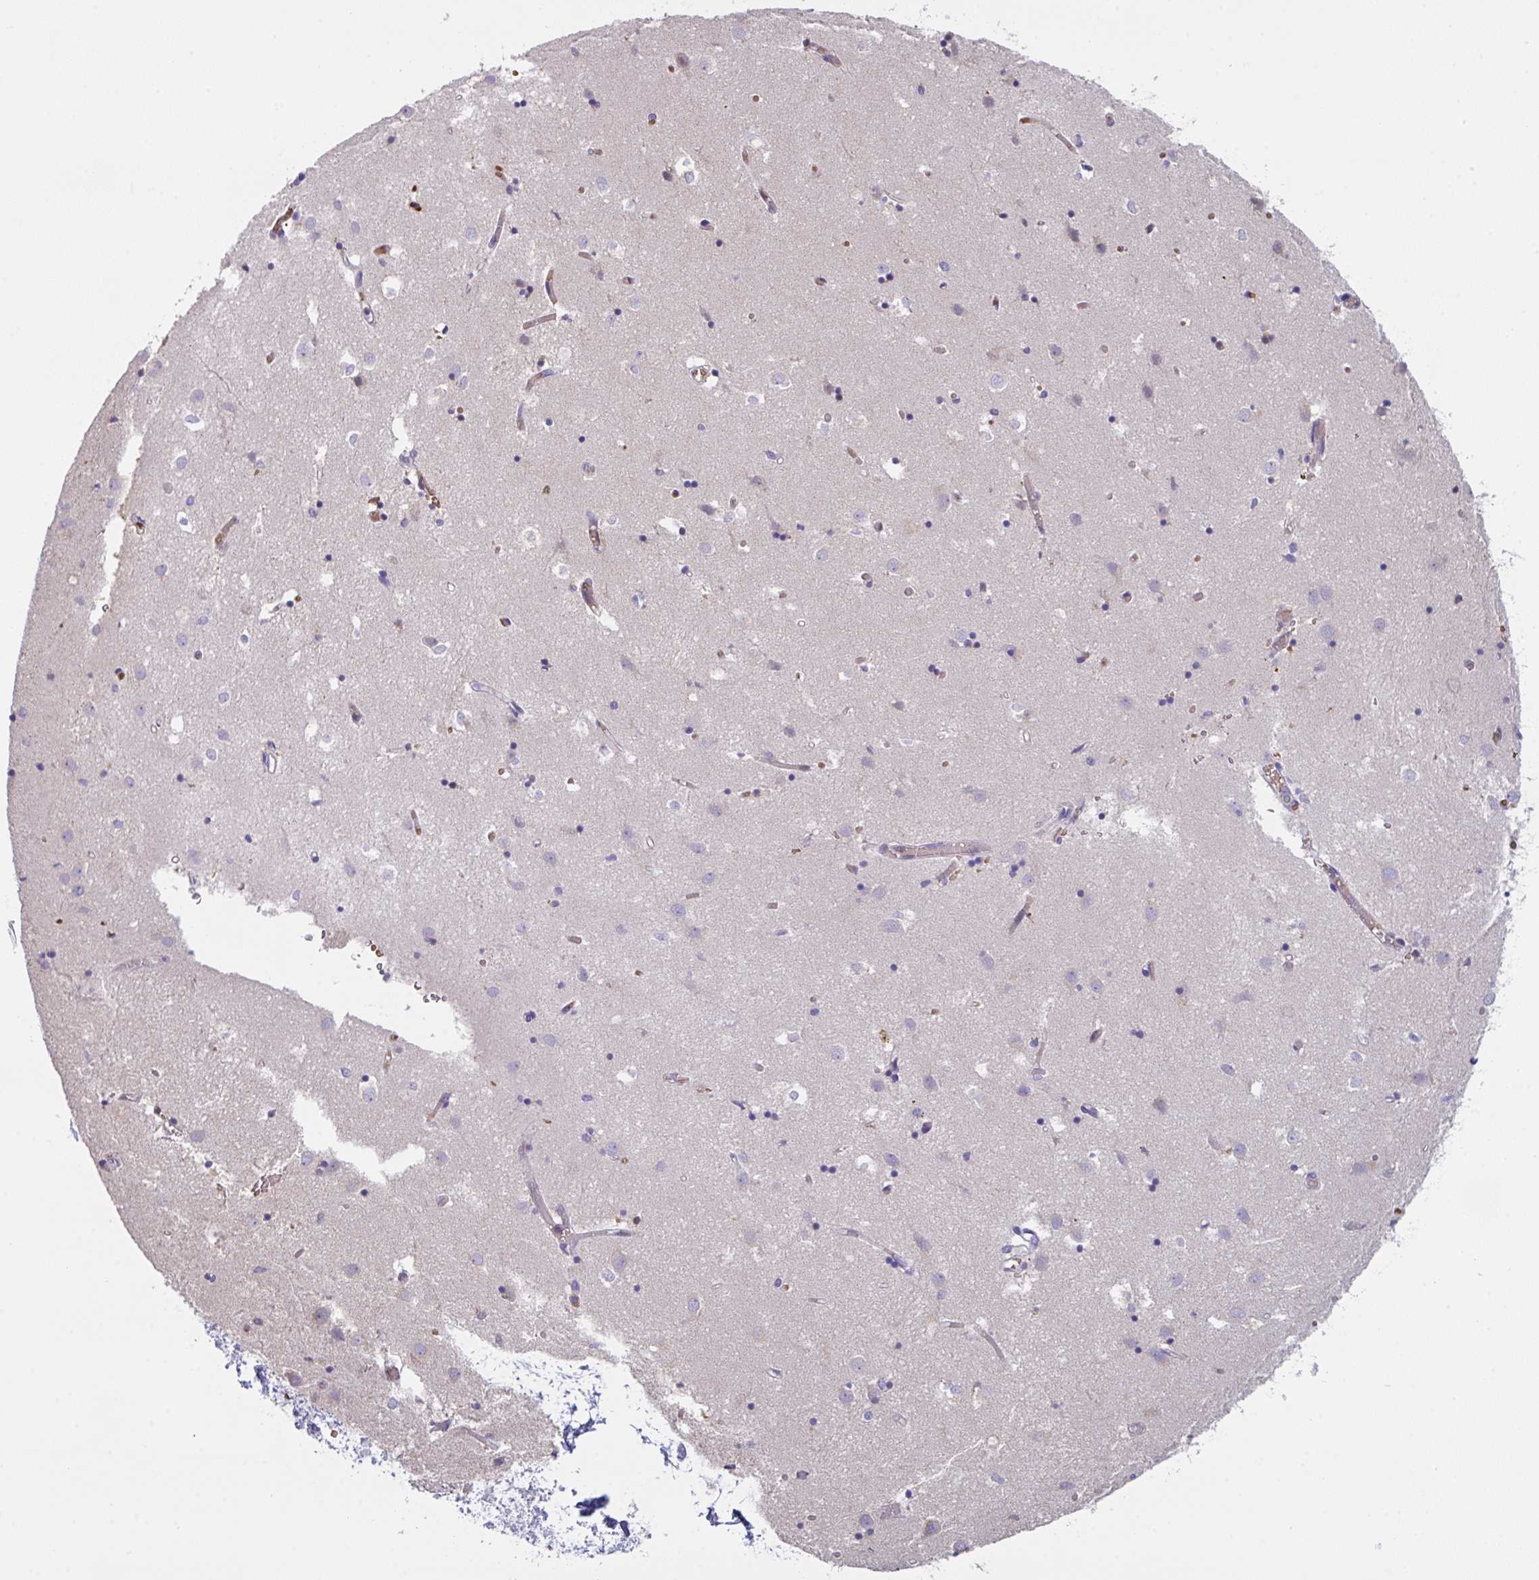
{"staining": {"intensity": "negative", "quantity": "none", "location": "none"}, "tissue": "caudate", "cell_type": "Glial cells", "image_type": "normal", "snomed": [{"axis": "morphology", "description": "Normal tissue, NOS"}, {"axis": "topography", "description": "Lateral ventricle wall"}], "caption": "High magnification brightfield microscopy of benign caudate stained with DAB (brown) and counterstained with hematoxylin (blue): glial cells show no significant expression. (Immunohistochemistry (ihc), brightfield microscopy, high magnification).", "gene": "TFAP2C", "patient": {"sex": "male", "age": 70}}